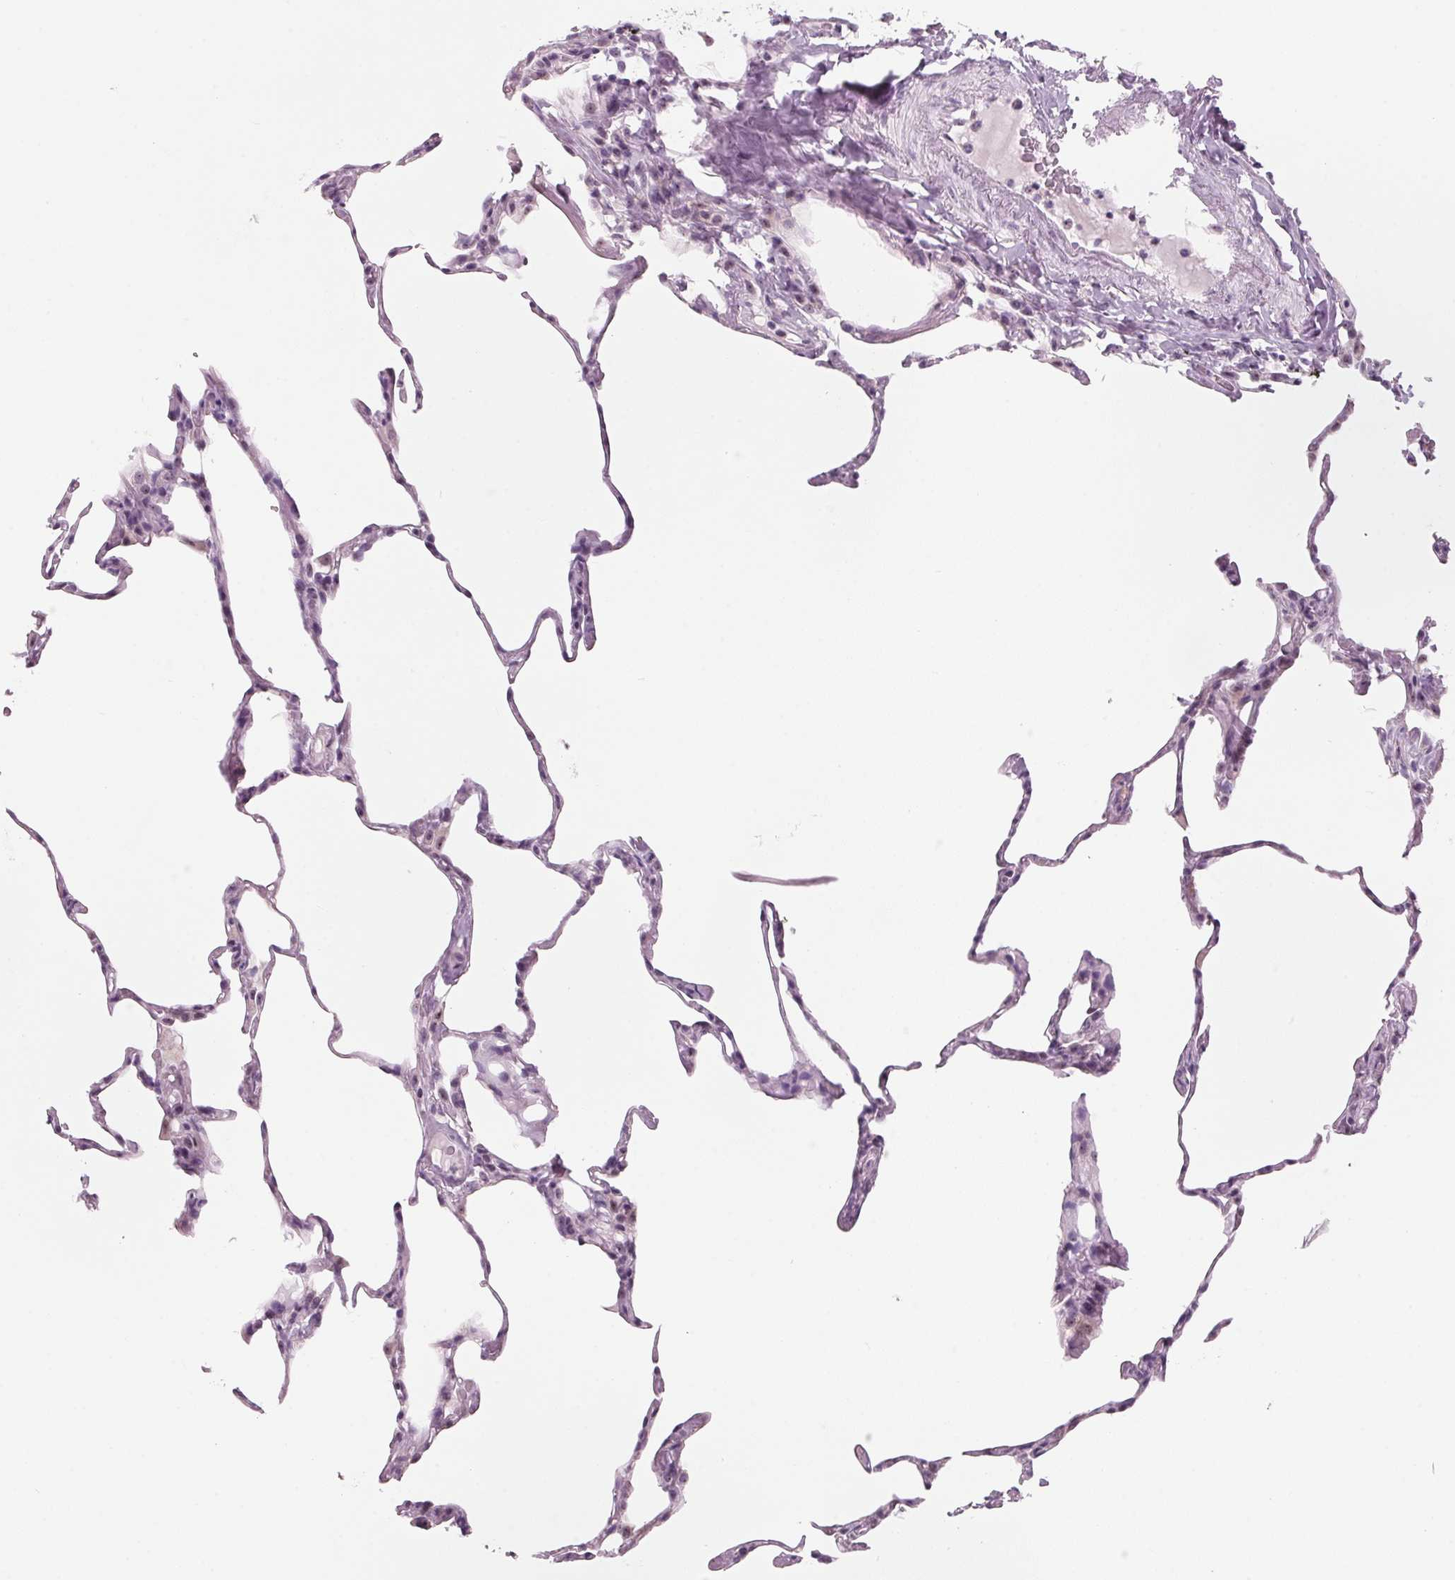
{"staining": {"intensity": "negative", "quantity": "none", "location": "none"}, "tissue": "lung", "cell_type": "Alveolar cells", "image_type": "normal", "snomed": [{"axis": "morphology", "description": "Normal tissue, NOS"}, {"axis": "topography", "description": "Lung"}], "caption": "A high-resolution photomicrograph shows immunohistochemistry (IHC) staining of benign lung, which demonstrates no significant positivity in alveolar cells.", "gene": "DNTTIP2", "patient": {"sex": "male", "age": 65}}